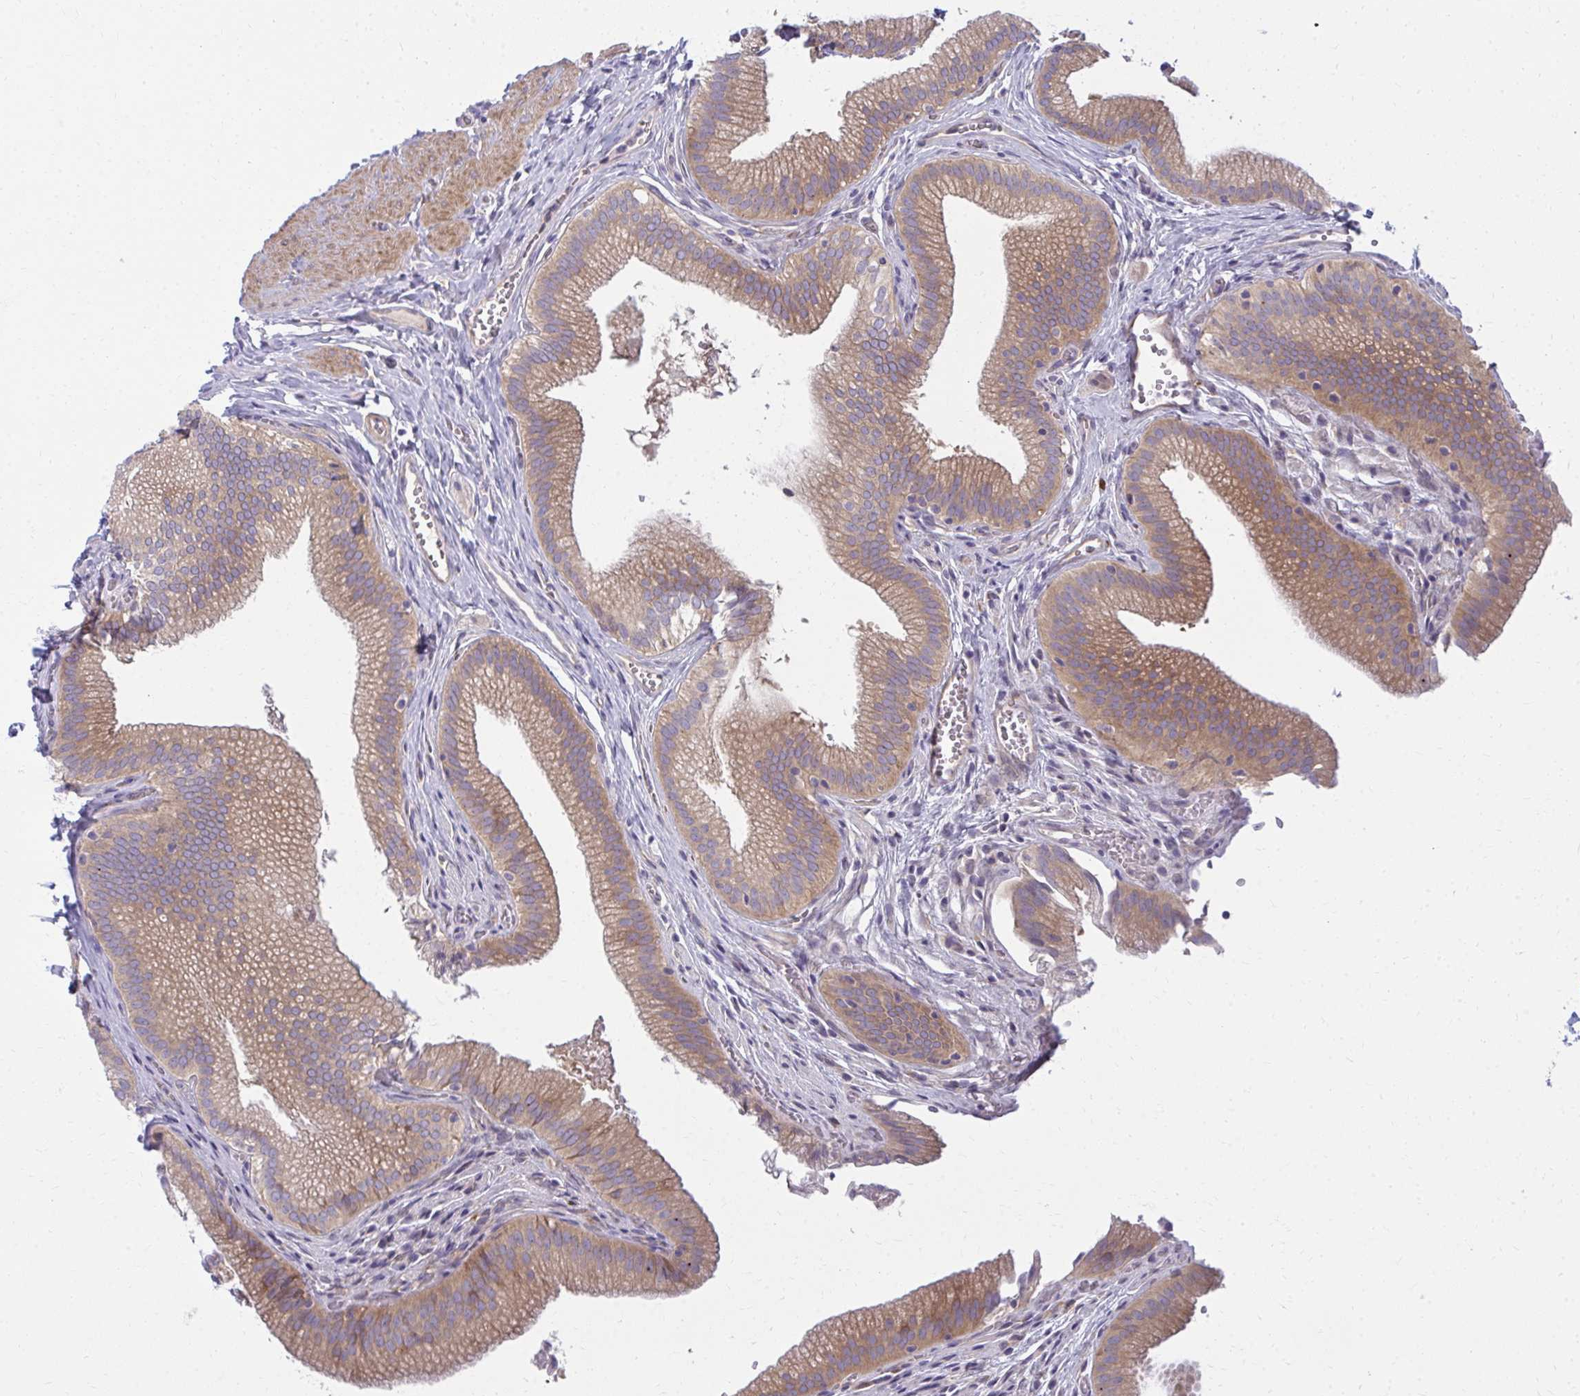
{"staining": {"intensity": "moderate", "quantity": ">75%", "location": "cytoplasmic/membranous"}, "tissue": "gallbladder", "cell_type": "Glandular cells", "image_type": "normal", "snomed": [{"axis": "morphology", "description": "Normal tissue, NOS"}, {"axis": "topography", "description": "Gallbladder"}, {"axis": "topography", "description": "Peripheral nerve tissue"}], "caption": "High-magnification brightfield microscopy of benign gallbladder stained with DAB (brown) and counterstained with hematoxylin (blue). glandular cells exhibit moderate cytoplasmic/membranous staining is appreciated in approximately>75% of cells. Using DAB (3,3'-diaminobenzidine) (brown) and hematoxylin (blue) stains, captured at high magnification using brightfield microscopy.", "gene": "CEMP1", "patient": {"sex": "male", "age": 17}}